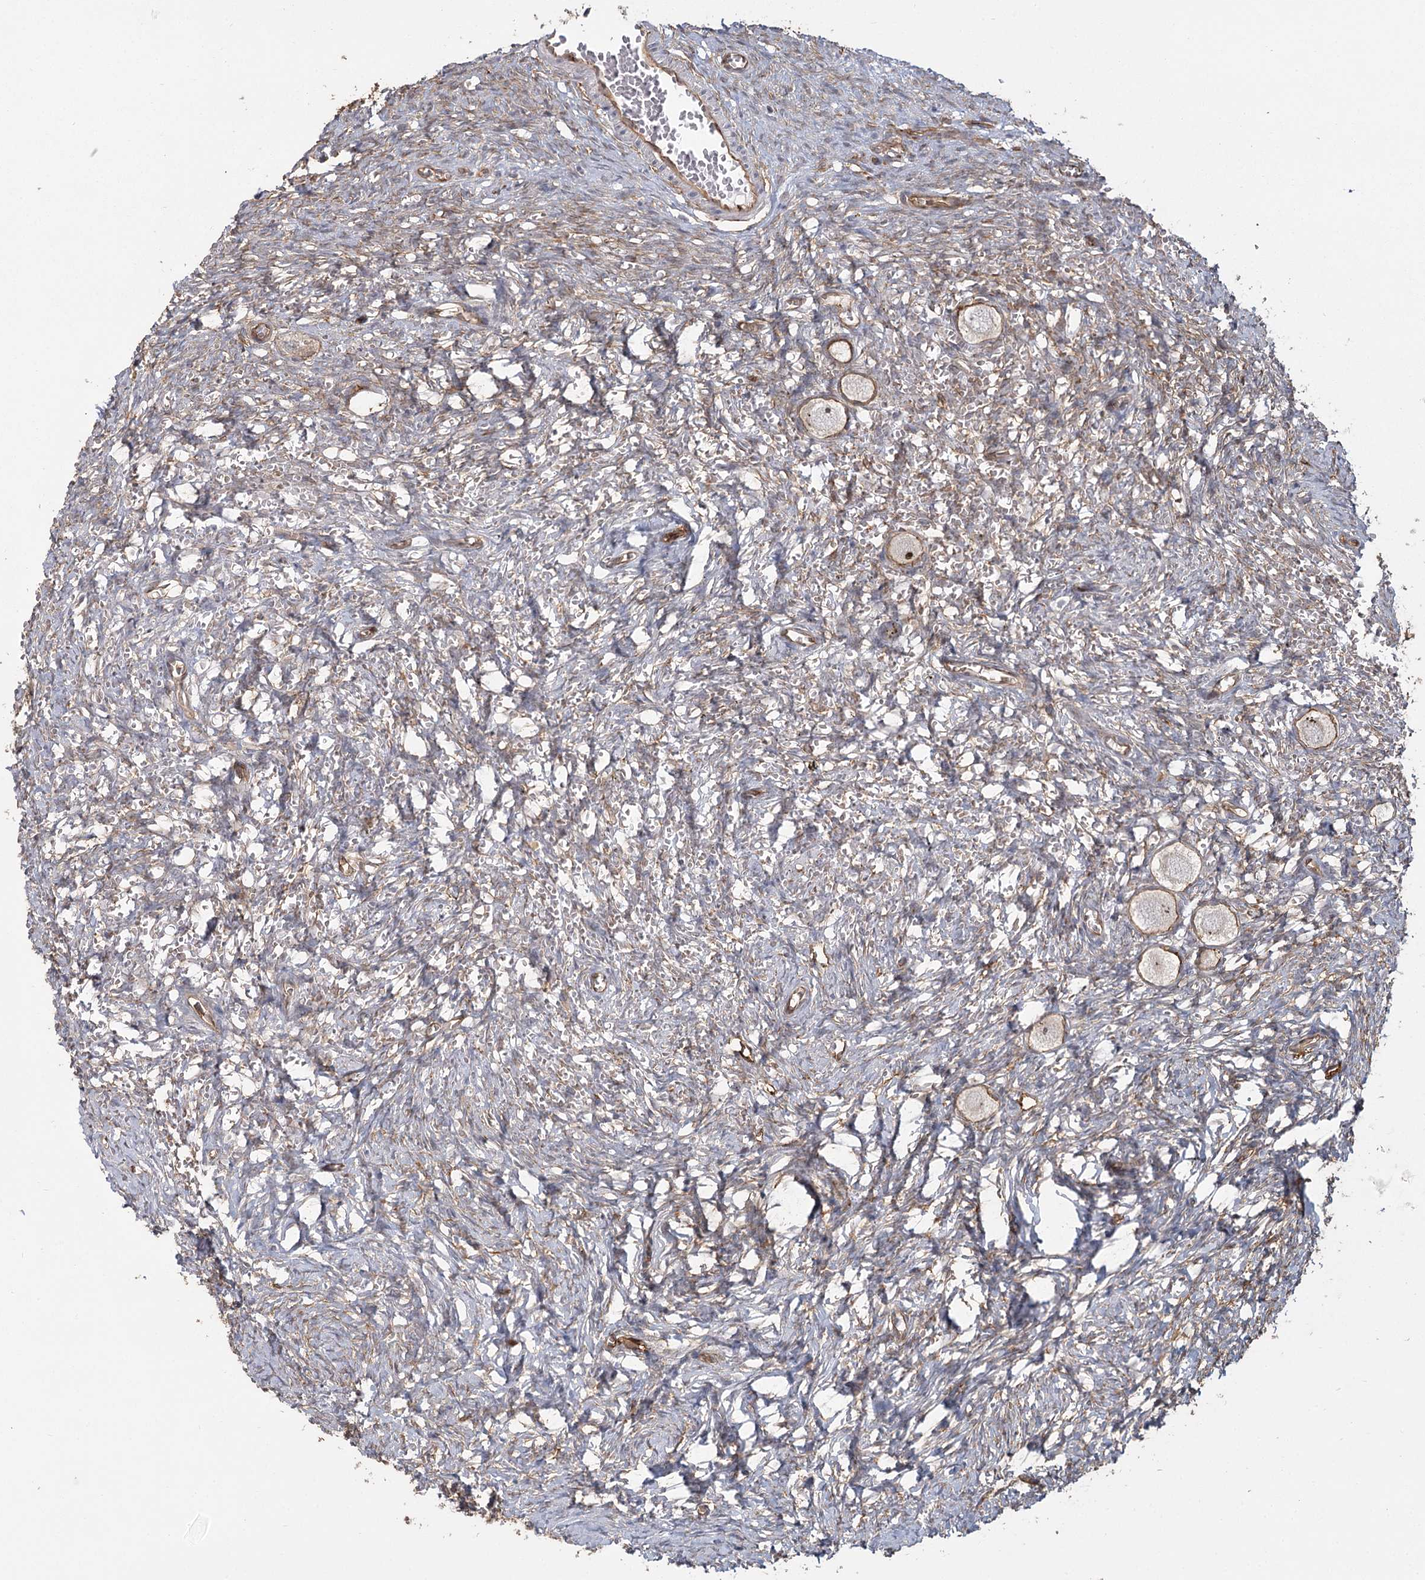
{"staining": {"intensity": "negative", "quantity": "none", "location": "none"}, "tissue": "ovary", "cell_type": "Follicle cells", "image_type": "normal", "snomed": [{"axis": "morphology", "description": "Normal tissue, NOS"}, {"axis": "topography", "description": "Ovary"}], "caption": "The histopathology image reveals no staining of follicle cells in unremarkable ovary. (Stains: DAB (3,3'-diaminobenzidine) IHC with hematoxylin counter stain, Microscopy: brightfield microscopy at high magnification).", "gene": "RPP14", "patient": {"sex": "female", "age": 27}}